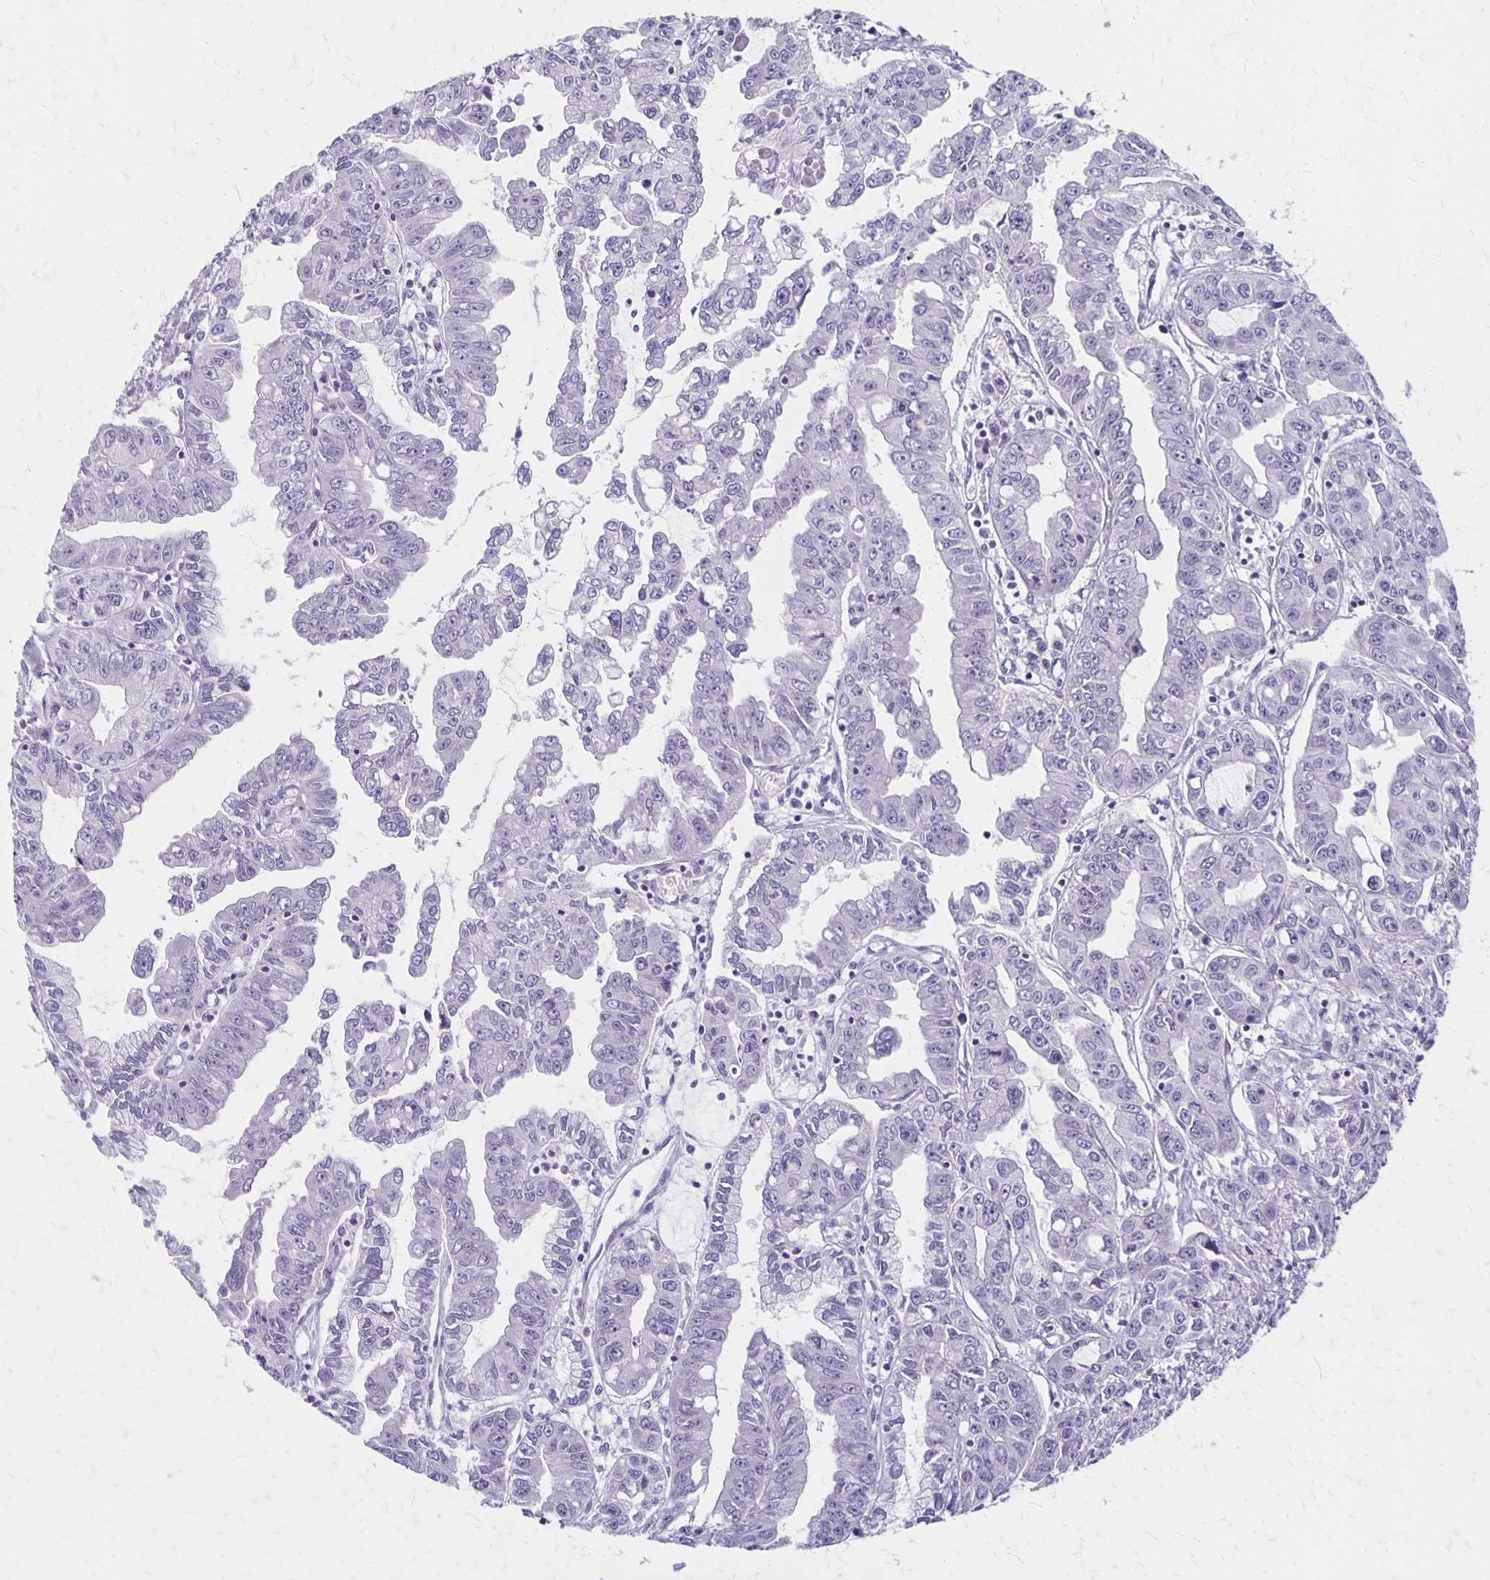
{"staining": {"intensity": "negative", "quantity": "none", "location": "none"}, "tissue": "liver cancer", "cell_type": "Tumor cells", "image_type": "cancer", "snomed": [{"axis": "morphology", "description": "Cholangiocarcinoma"}, {"axis": "topography", "description": "Liver"}], "caption": "This is an IHC micrograph of human cholangiocarcinoma (liver). There is no positivity in tumor cells.", "gene": "HOMER1", "patient": {"sex": "male", "age": 58}}